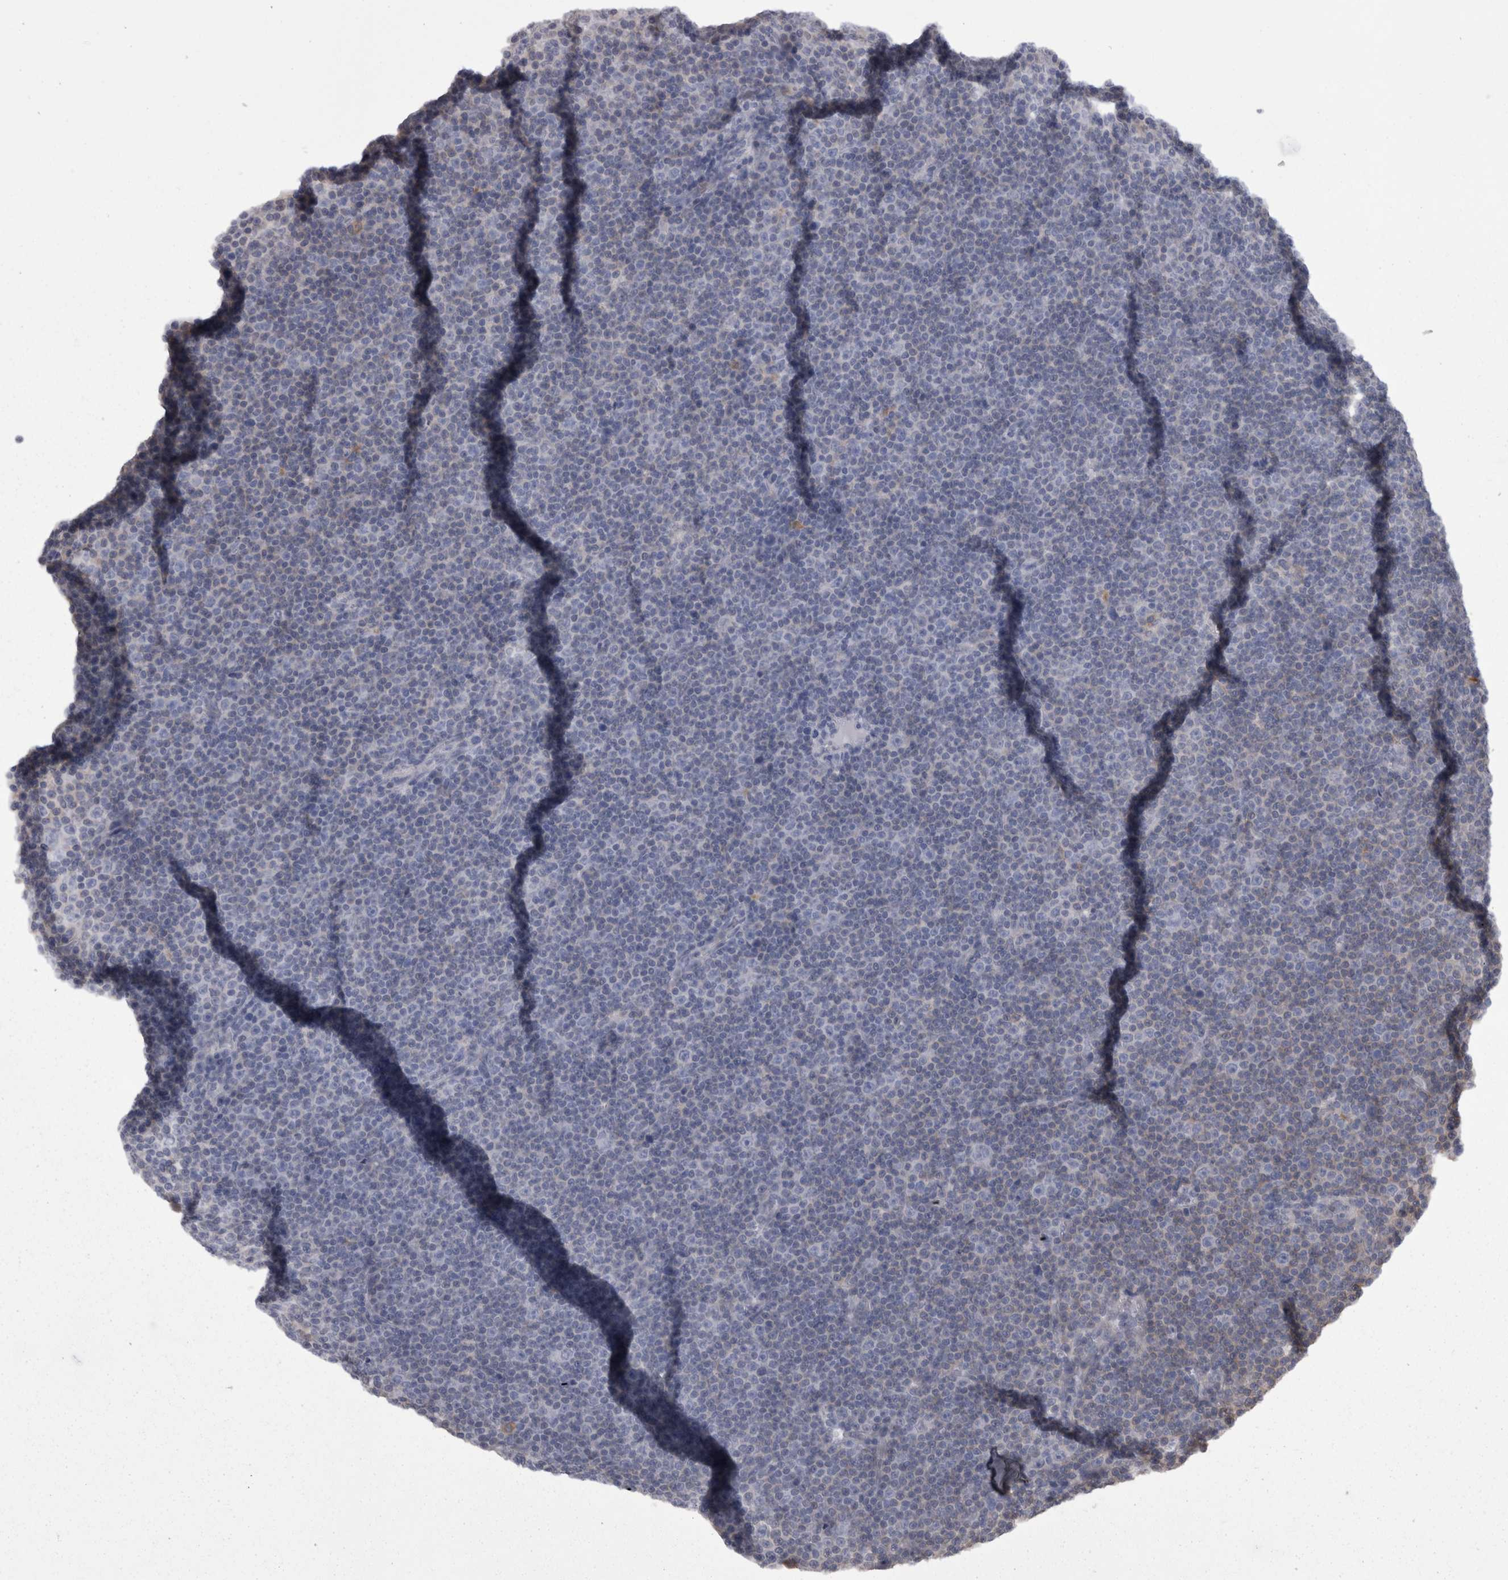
{"staining": {"intensity": "negative", "quantity": "none", "location": "none"}, "tissue": "lymphoma", "cell_type": "Tumor cells", "image_type": "cancer", "snomed": [{"axis": "morphology", "description": "Malignant lymphoma, non-Hodgkin's type, Low grade"}, {"axis": "topography", "description": "Lymph node"}], "caption": "Immunohistochemical staining of lymphoma demonstrates no significant expression in tumor cells.", "gene": "CAMK2D", "patient": {"sex": "female", "age": 67}}